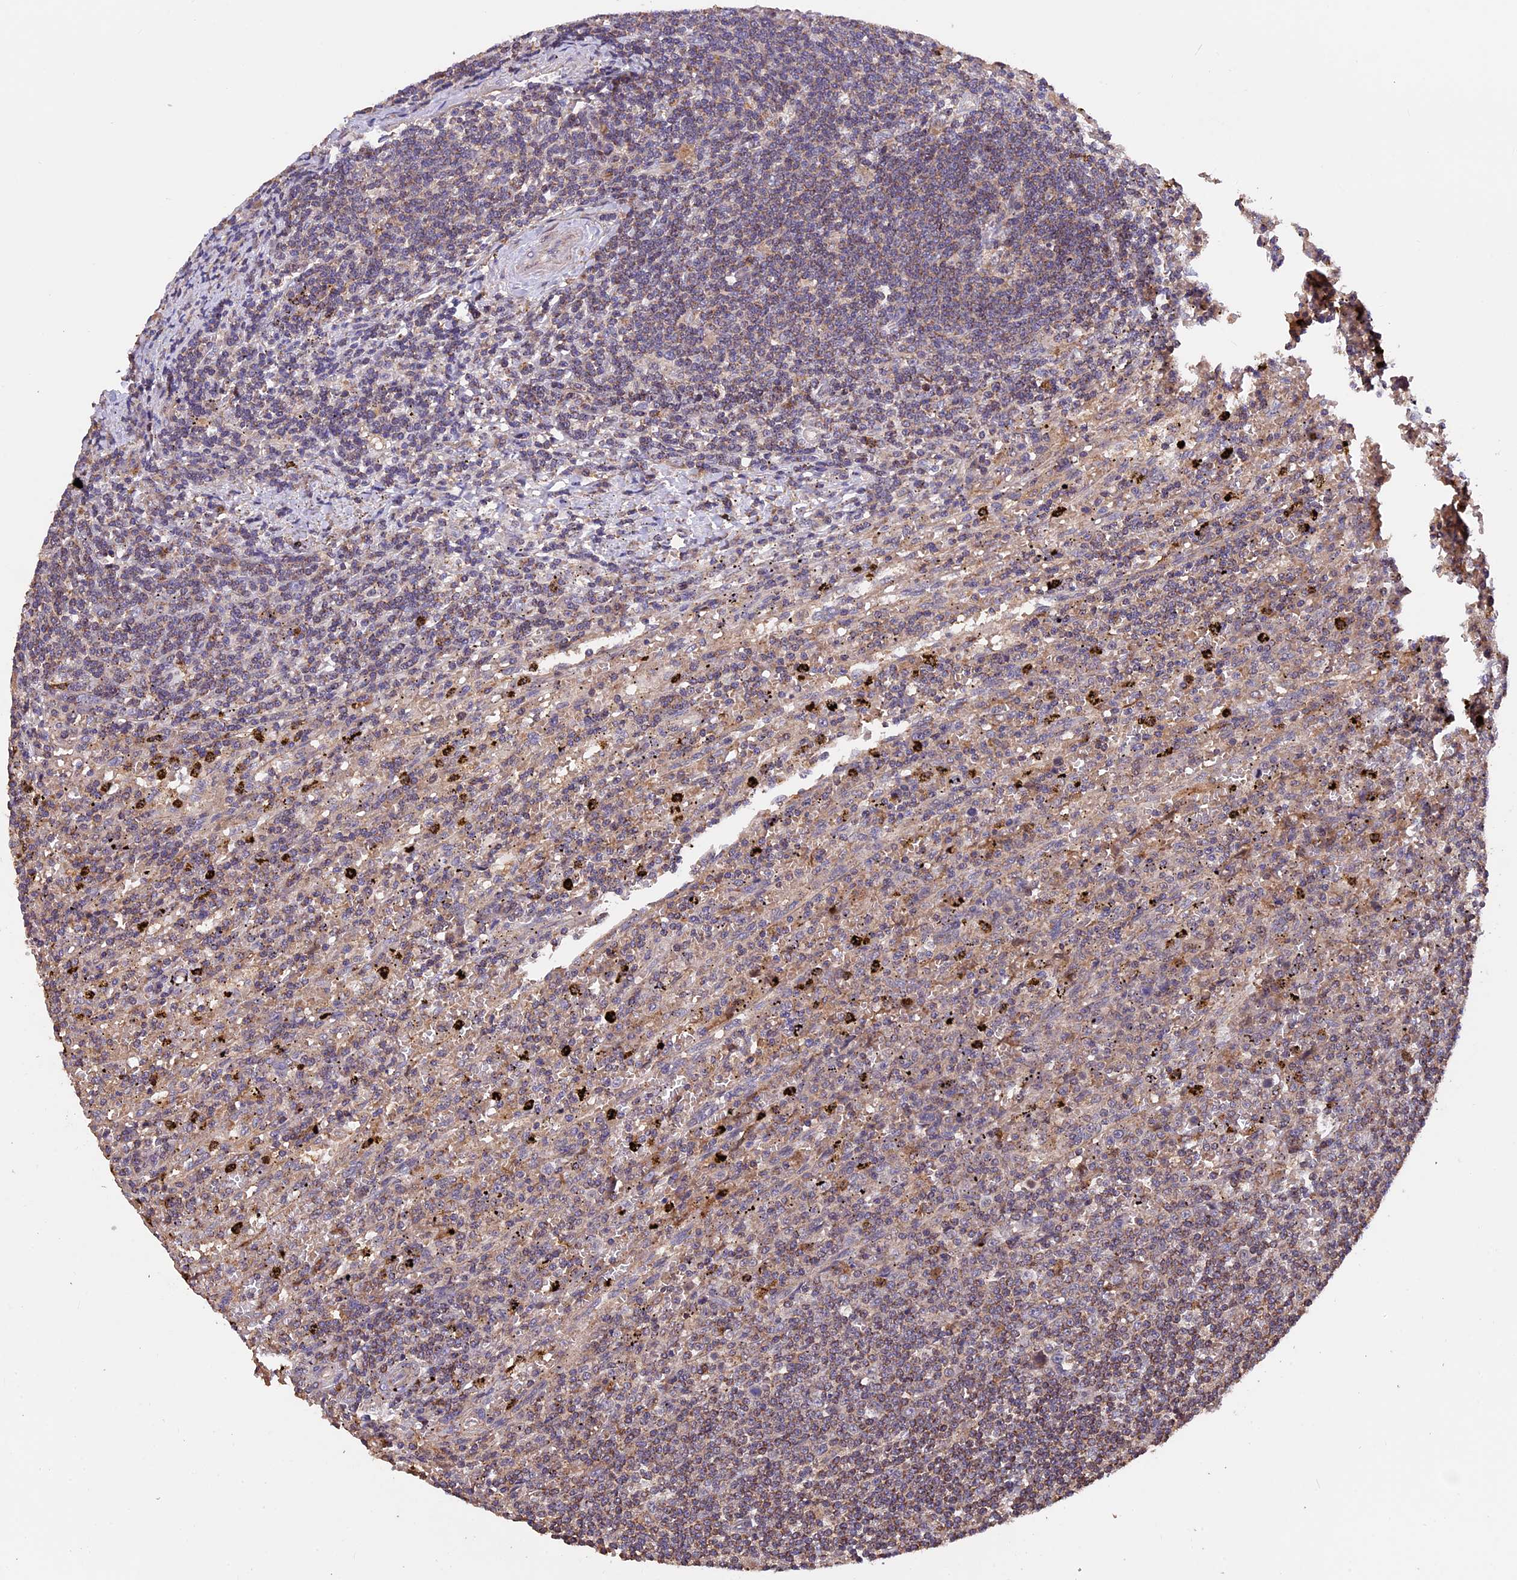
{"staining": {"intensity": "weak", "quantity": "25%-75%", "location": "cytoplasmic/membranous"}, "tissue": "lymphoma", "cell_type": "Tumor cells", "image_type": "cancer", "snomed": [{"axis": "morphology", "description": "Malignant lymphoma, non-Hodgkin's type, Low grade"}, {"axis": "topography", "description": "Spleen"}], "caption": "Approximately 25%-75% of tumor cells in human malignant lymphoma, non-Hodgkin's type (low-grade) demonstrate weak cytoplasmic/membranous protein expression as visualized by brown immunohistochemical staining.", "gene": "PKD2L2", "patient": {"sex": "male", "age": 76}}